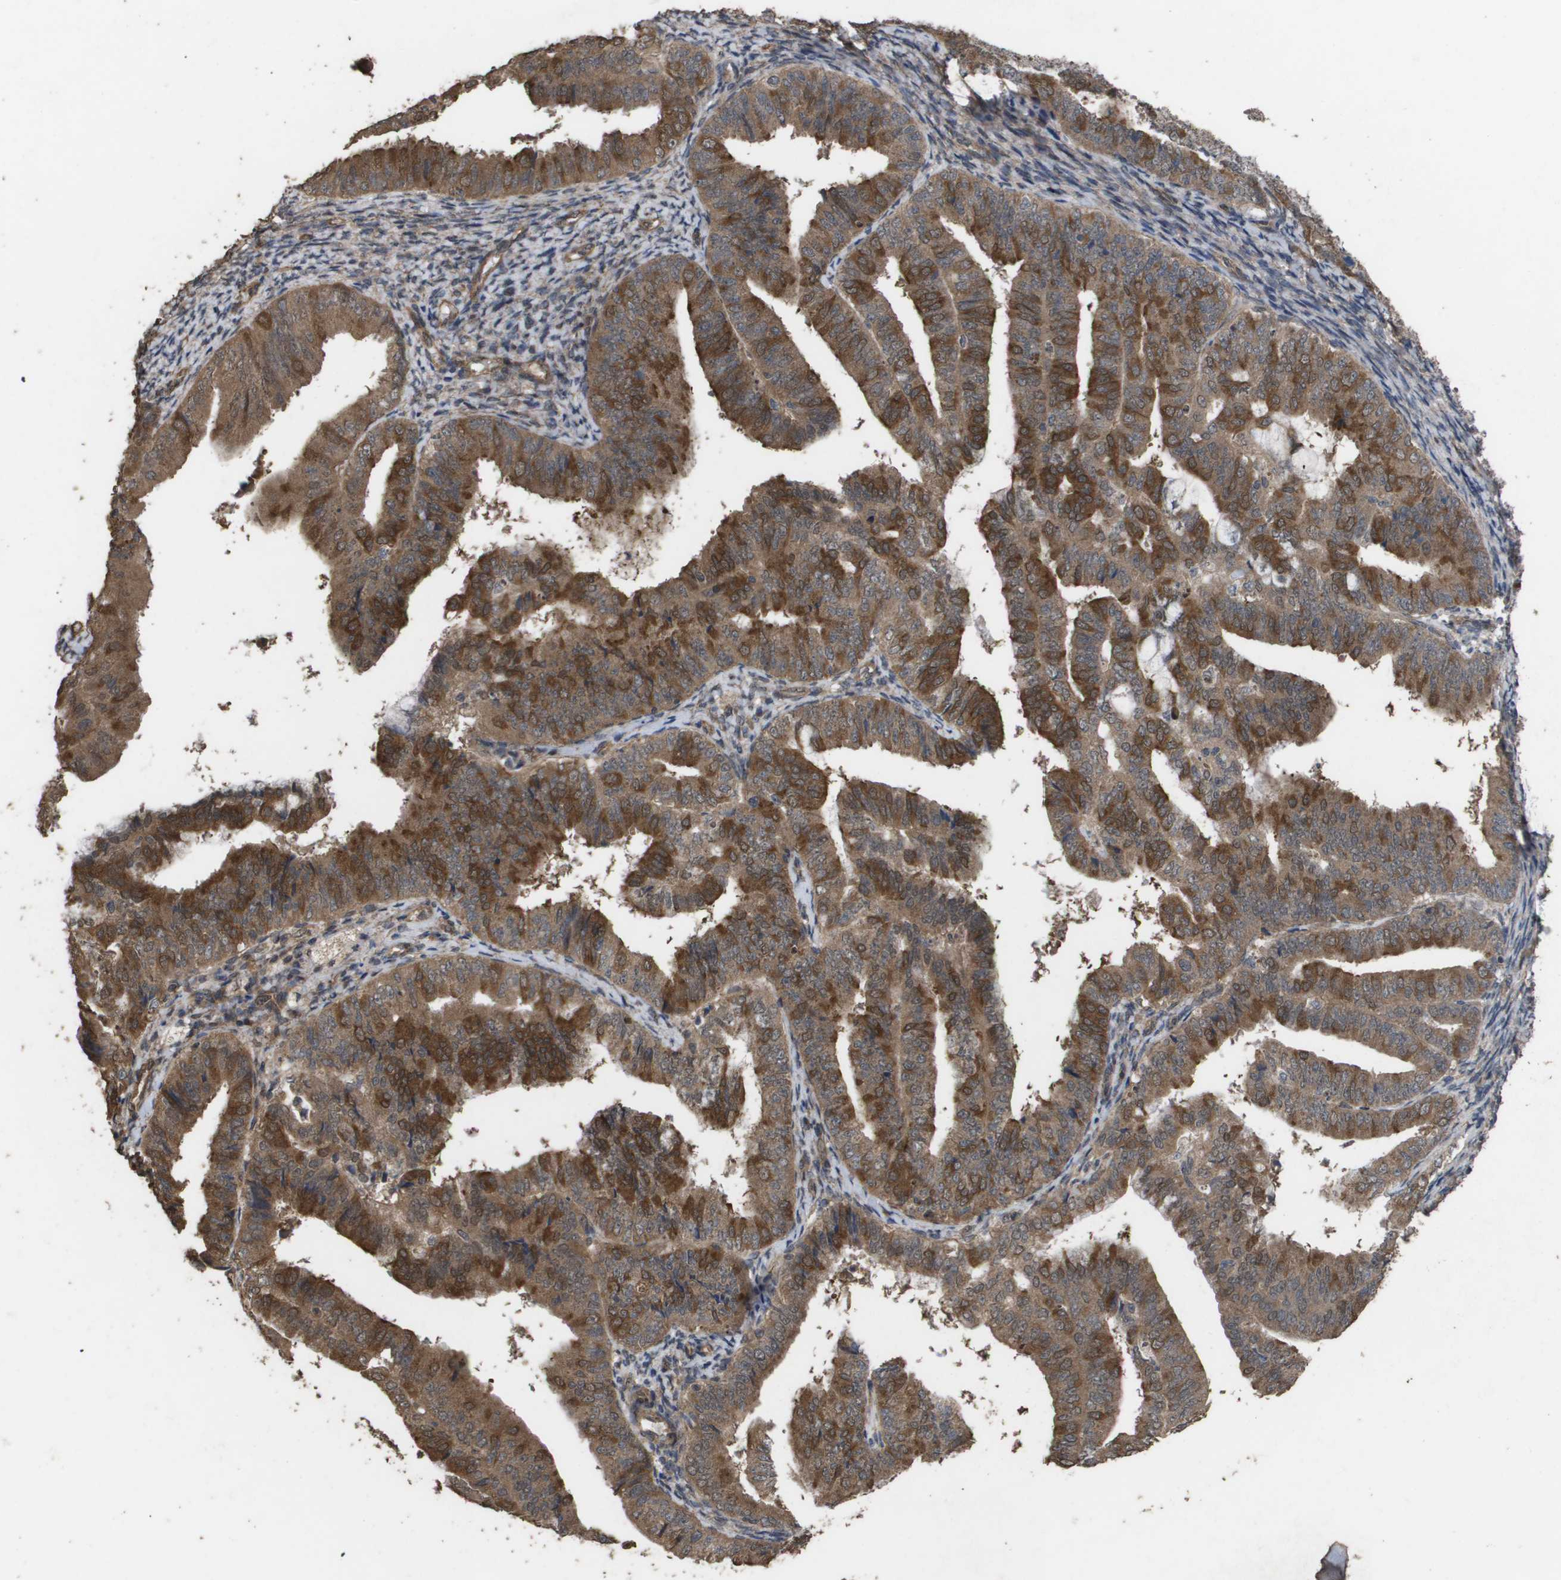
{"staining": {"intensity": "strong", "quantity": ">75%", "location": "cytoplasmic/membranous"}, "tissue": "endometrial cancer", "cell_type": "Tumor cells", "image_type": "cancer", "snomed": [{"axis": "morphology", "description": "Adenocarcinoma, NOS"}, {"axis": "topography", "description": "Endometrium"}], "caption": "About >75% of tumor cells in adenocarcinoma (endometrial) display strong cytoplasmic/membranous protein expression as visualized by brown immunohistochemical staining.", "gene": "CUL5", "patient": {"sex": "female", "age": 63}}